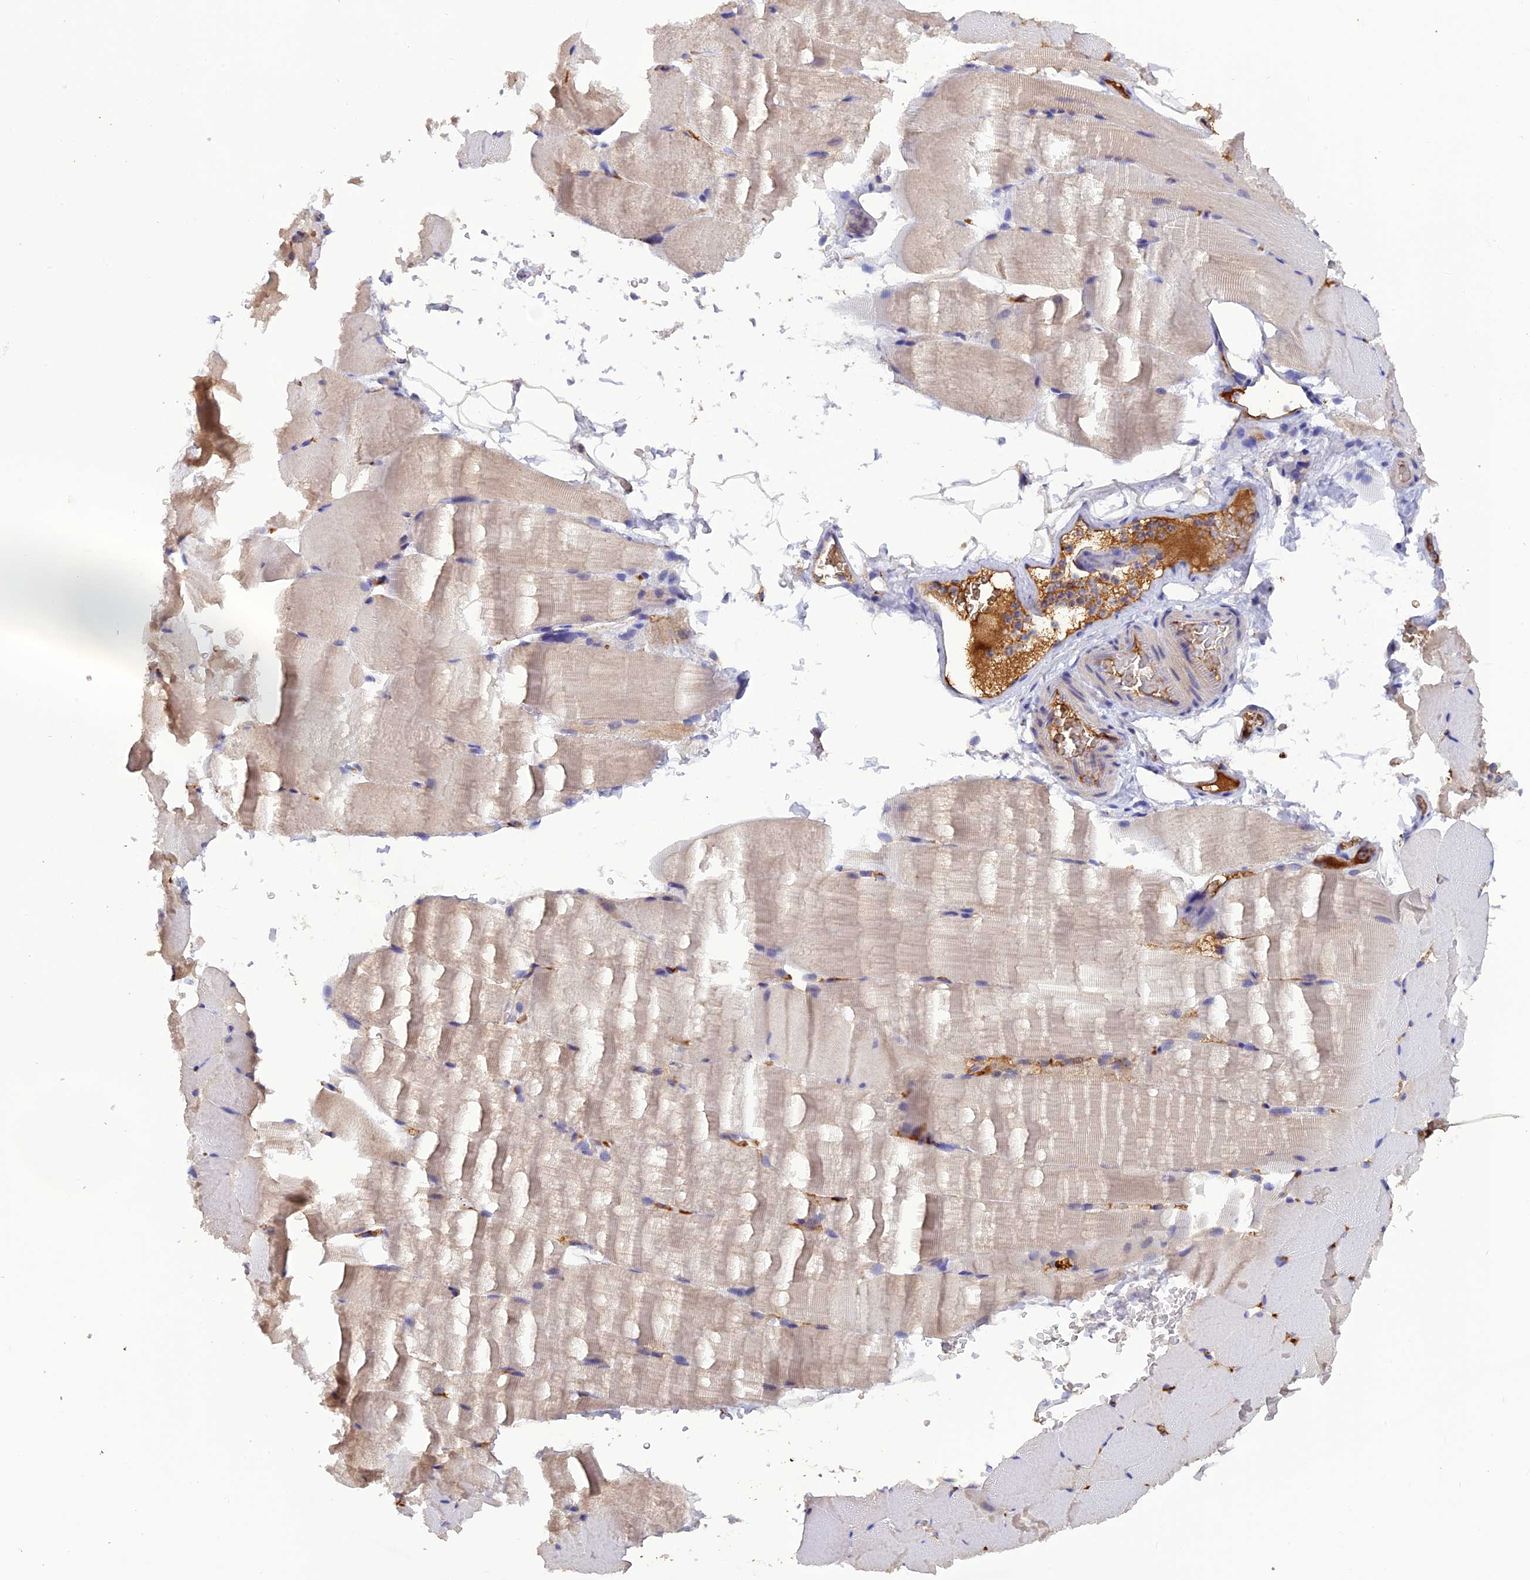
{"staining": {"intensity": "negative", "quantity": "none", "location": "none"}, "tissue": "skeletal muscle", "cell_type": "Myocytes", "image_type": "normal", "snomed": [{"axis": "morphology", "description": "Normal tissue, NOS"}, {"axis": "topography", "description": "Skeletal muscle"}, {"axis": "topography", "description": "Parathyroid gland"}], "caption": "This histopathology image is of normal skeletal muscle stained with immunohistochemistry to label a protein in brown with the nuclei are counter-stained blue. There is no positivity in myocytes.", "gene": "PZP", "patient": {"sex": "female", "age": 37}}